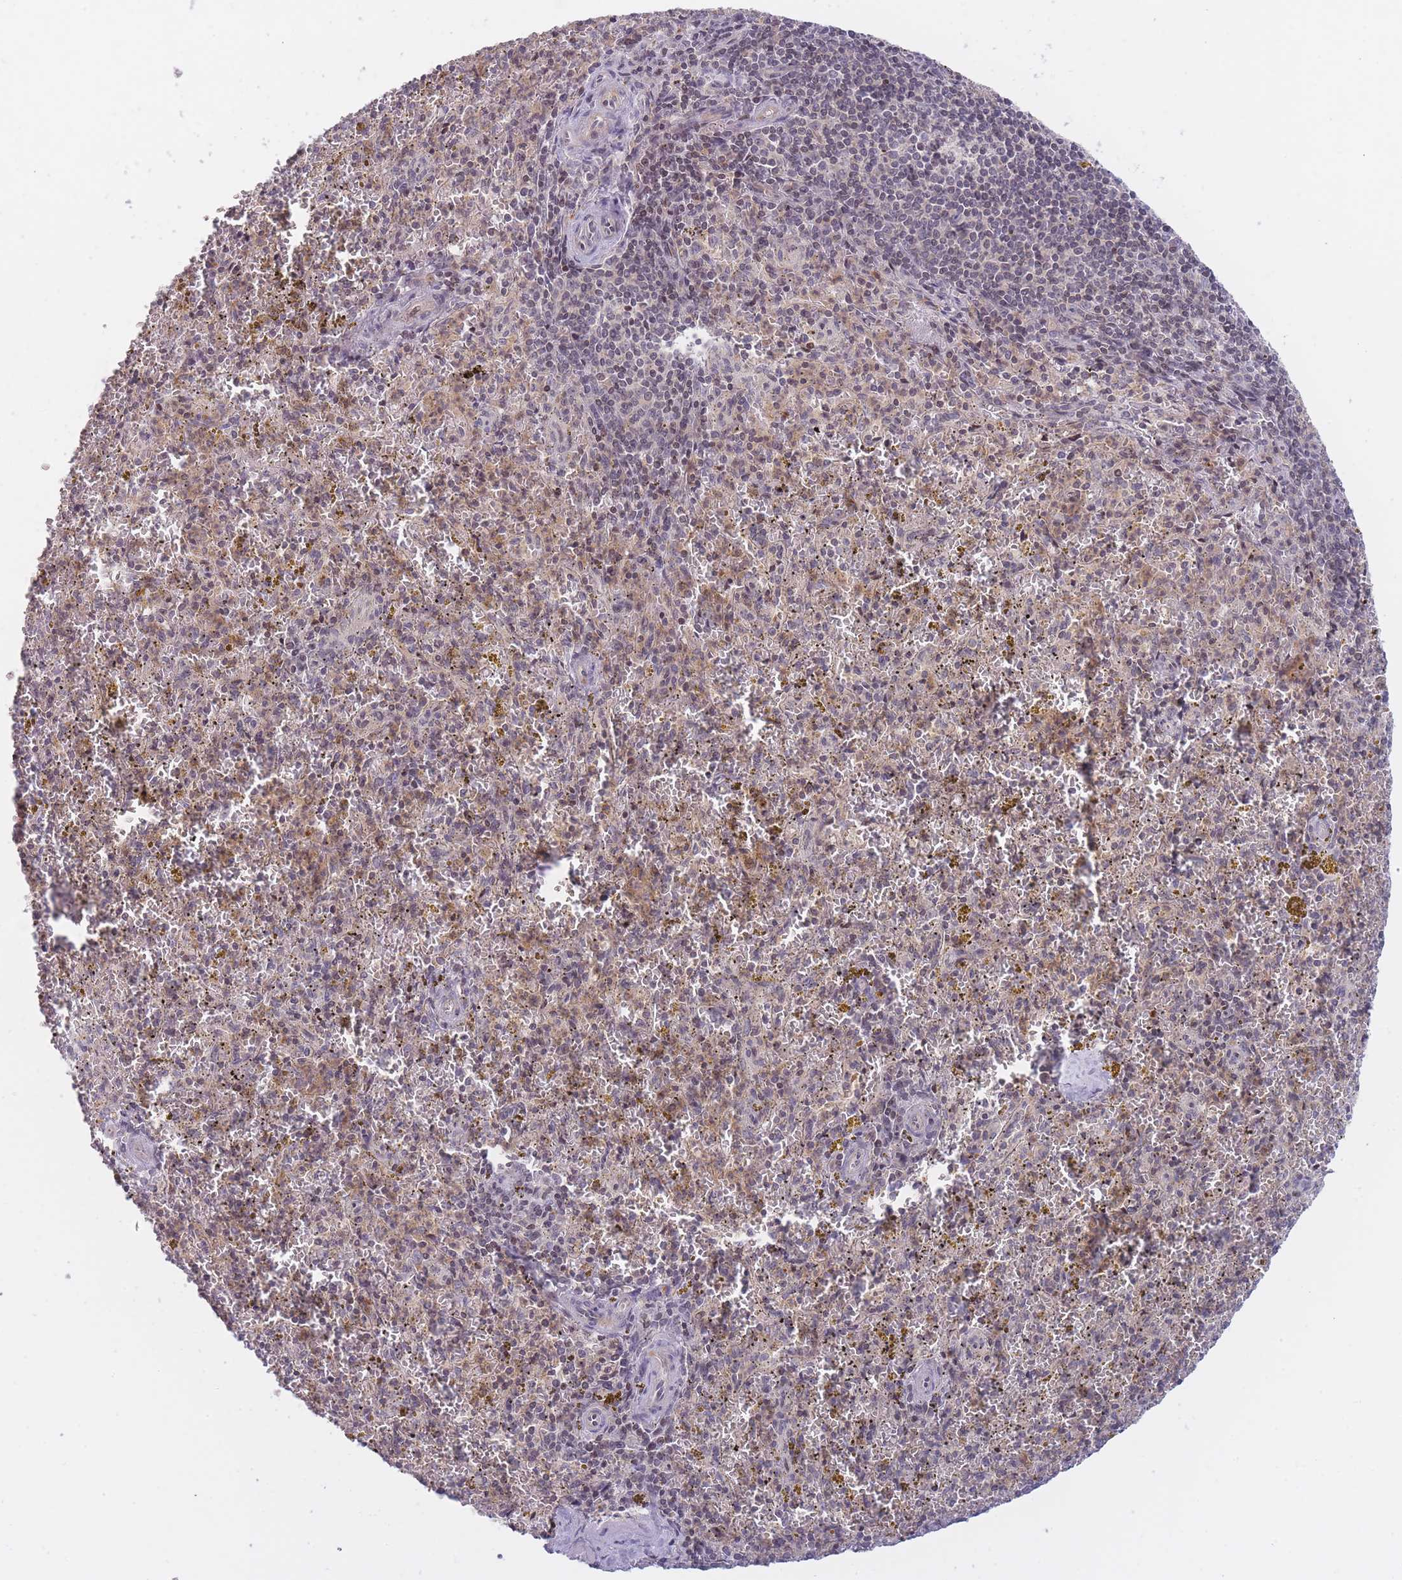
{"staining": {"intensity": "moderate", "quantity": "<25%", "location": "cytoplasmic/membranous,nuclear"}, "tissue": "spleen", "cell_type": "Cells in red pulp", "image_type": "normal", "snomed": [{"axis": "morphology", "description": "Normal tissue, NOS"}, {"axis": "topography", "description": "Spleen"}], "caption": "Cells in red pulp reveal moderate cytoplasmic/membranous,nuclear expression in about <25% of cells in normal spleen. The staining was performed using DAB (3,3'-diaminobenzidine) to visualize the protein expression in brown, while the nuclei were stained in blue with hematoxylin (Magnification: 20x).", "gene": "SLC35F5", "patient": {"sex": "male", "age": 57}}